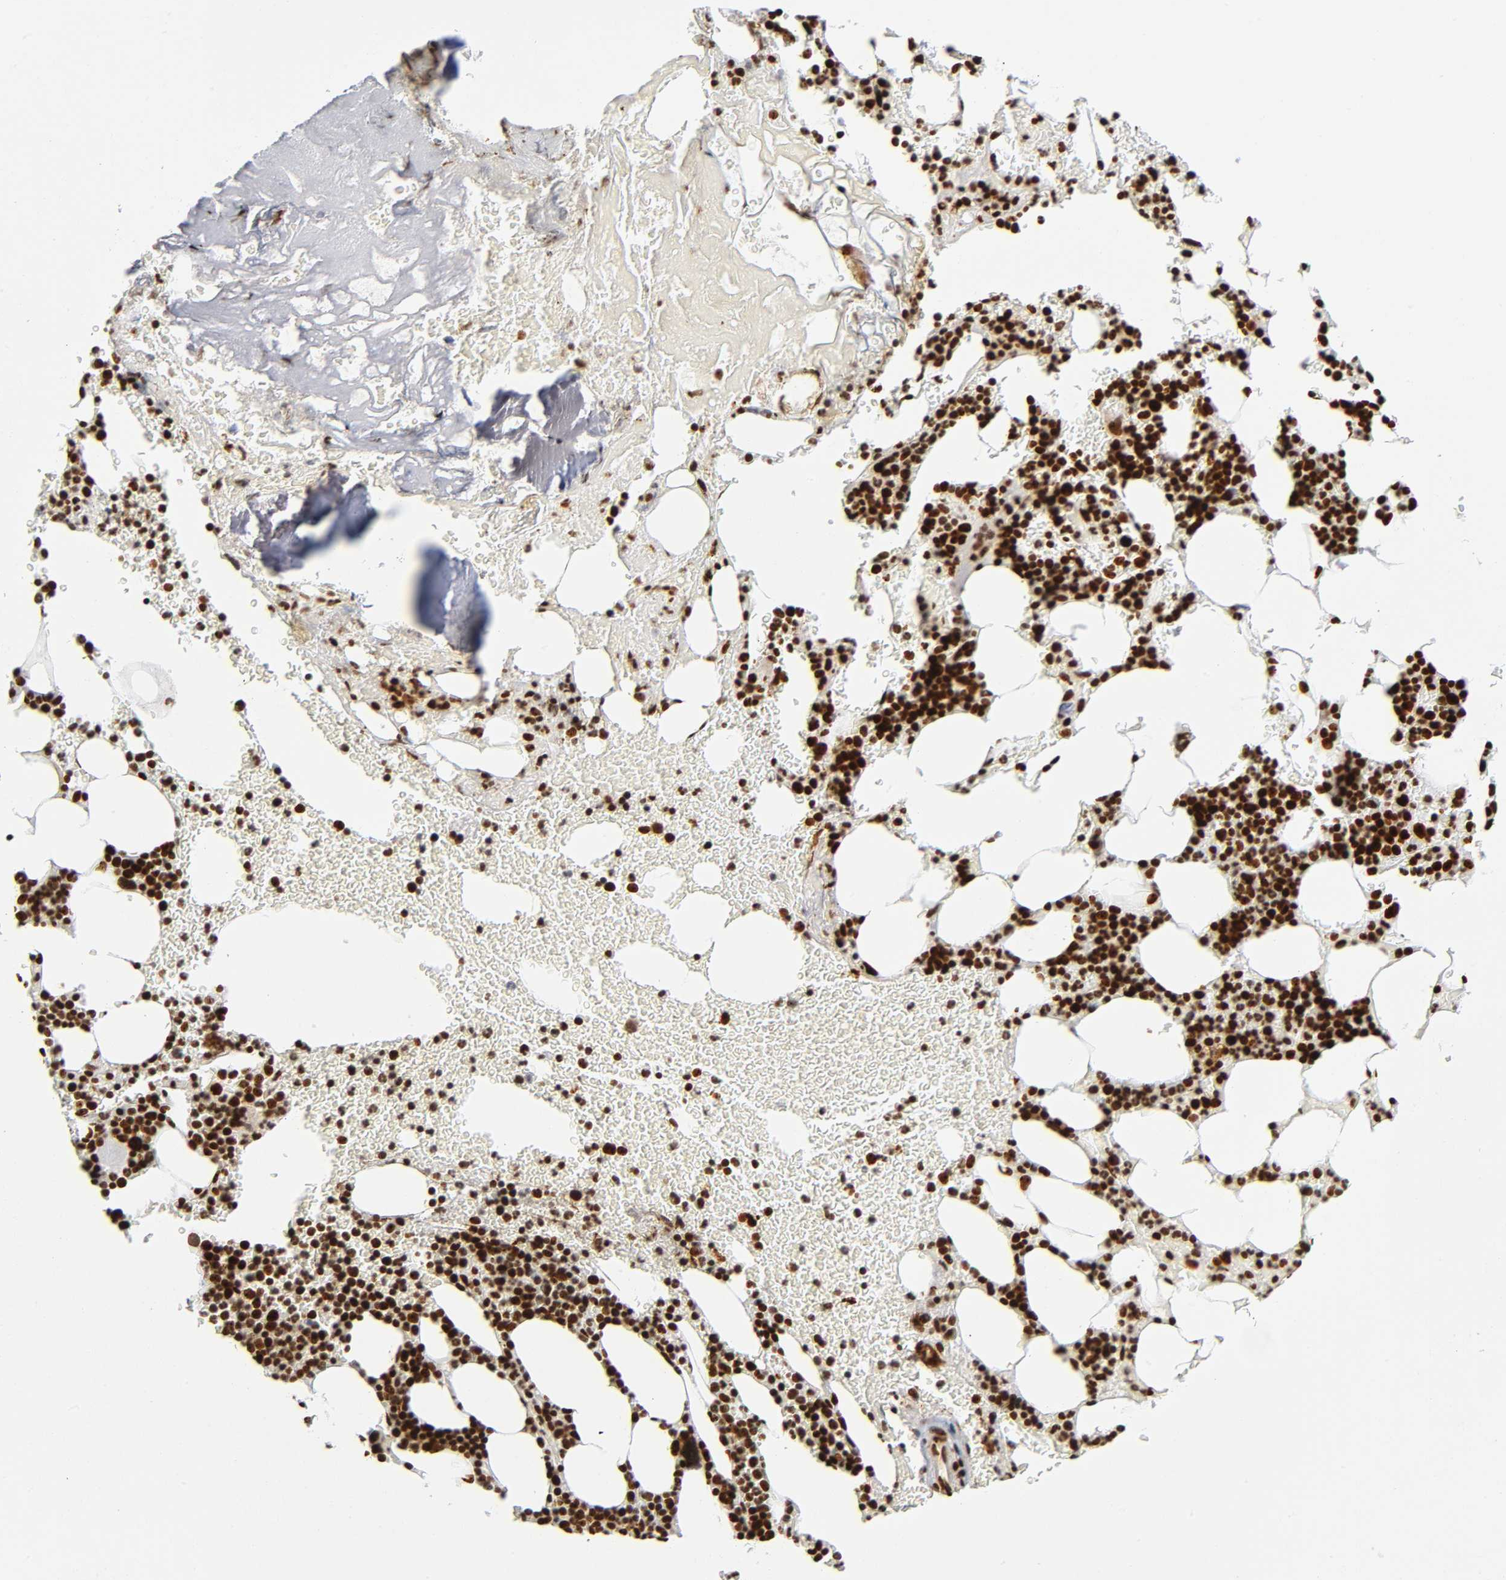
{"staining": {"intensity": "strong", "quantity": ">75%", "location": "nuclear"}, "tissue": "bone marrow", "cell_type": "Hematopoietic cells", "image_type": "normal", "snomed": [{"axis": "morphology", "description": "Normal tissue, NOS"}, {"axis": "topography", "description": "Bone marrow"}], "caption": "Hematopoietic cells exhibit strong nuclear staining in approximately >75% of cells in normal bone marrow.", "gene": "UBTF", "patient": {"sex": "female", "age": 73}}